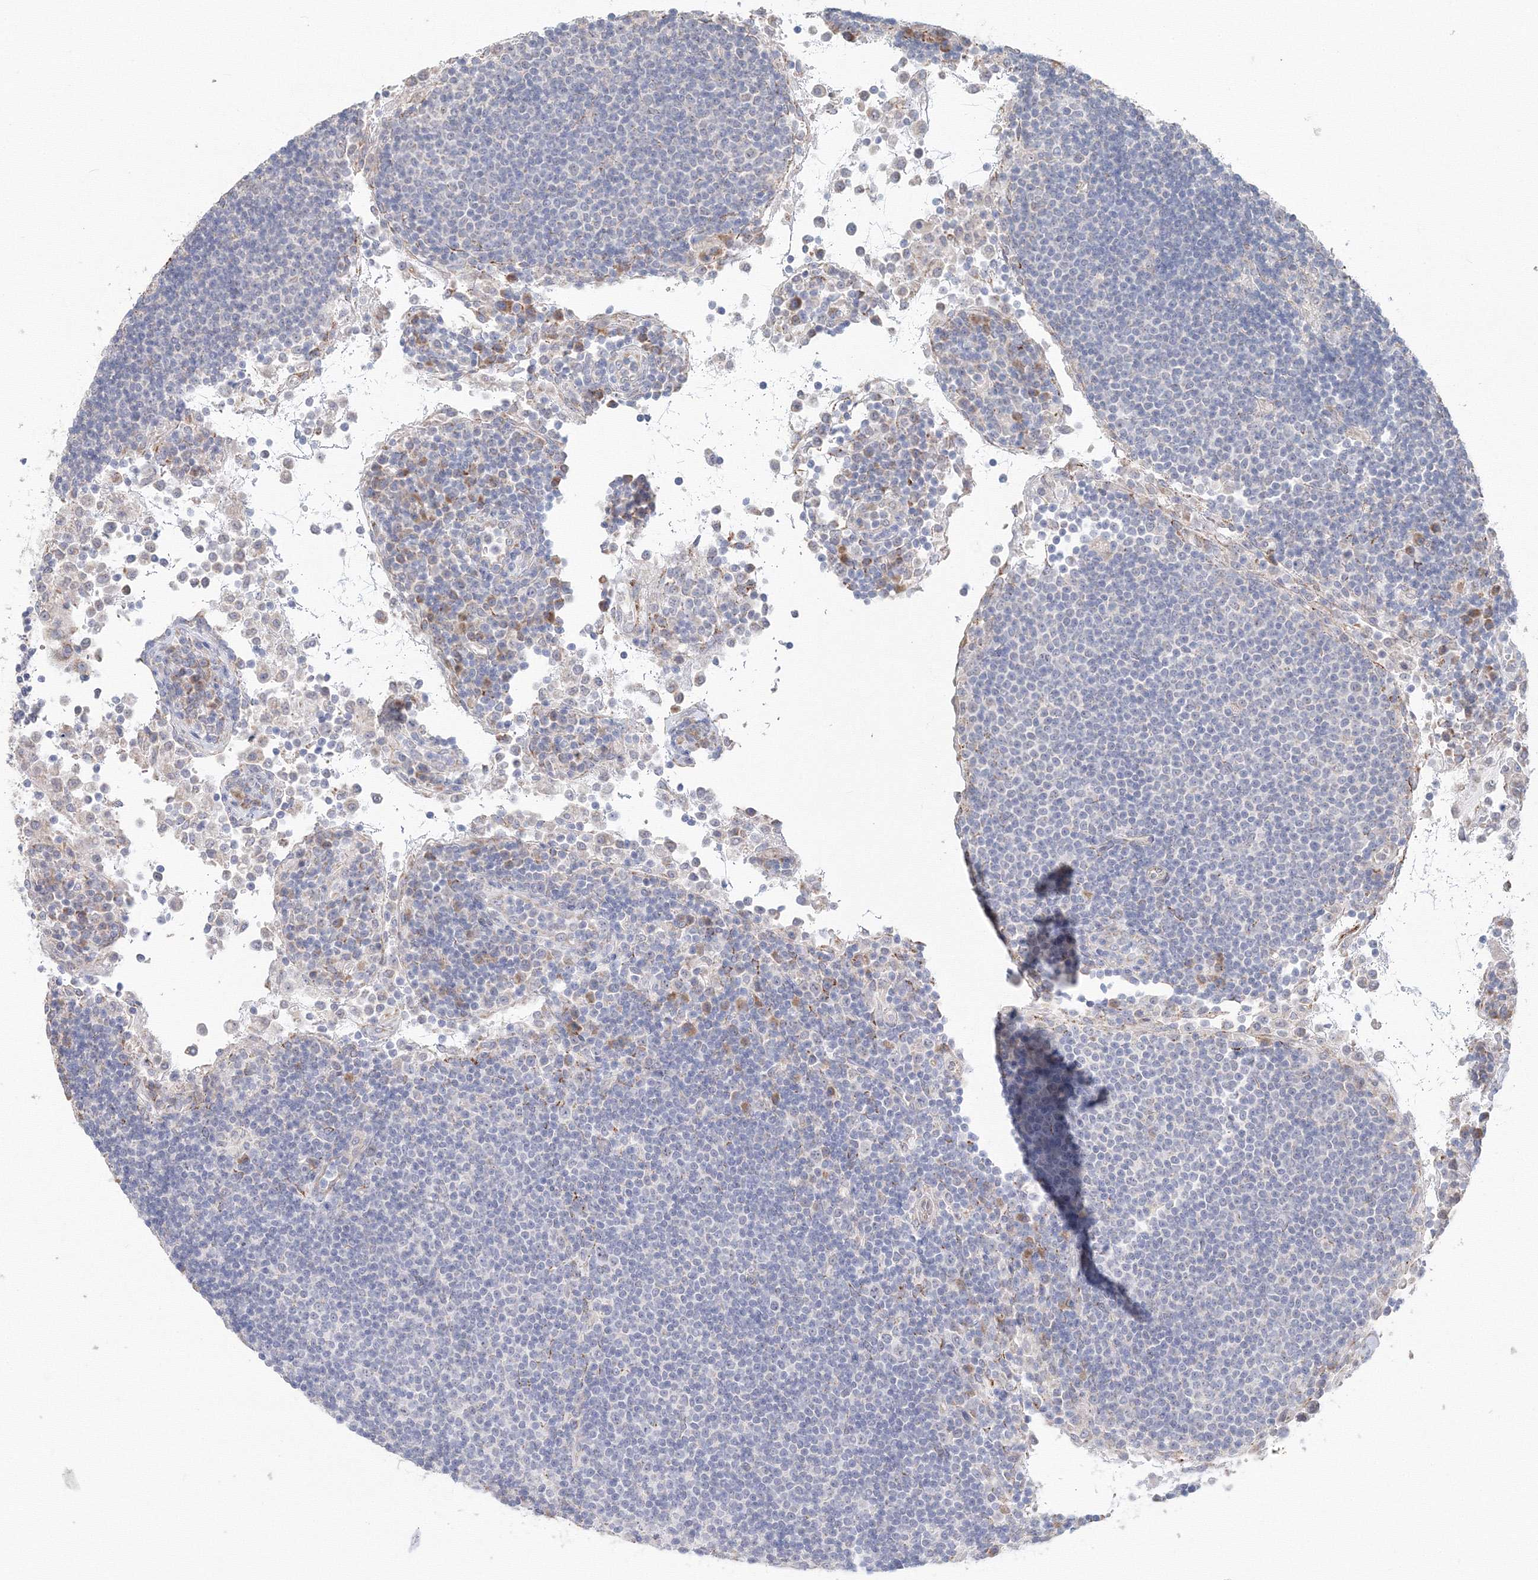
{"staining": {"intensity": "negative", "quantity": "none", "location": "none"}, "tissue": "lymph node", "cell_type": "Germinal center cells", "image_type": "normal", "snomed": [{"axis": "morphology", "description": "Normal tissue, NOS"}, {"axis": "topography", "description": "Lymph node"}], "caption": "High power microscopy photomicrograph of an immunohistochemistry (IHC) image of normal lymph node, revealing no significant staining in germinal center cells. The staining is performed using DAB brown chromogen with nuclei counter-stained in using hematoxylin.", "gene": "DHRS12", "patient": {"sex": "female", "age": 53}}